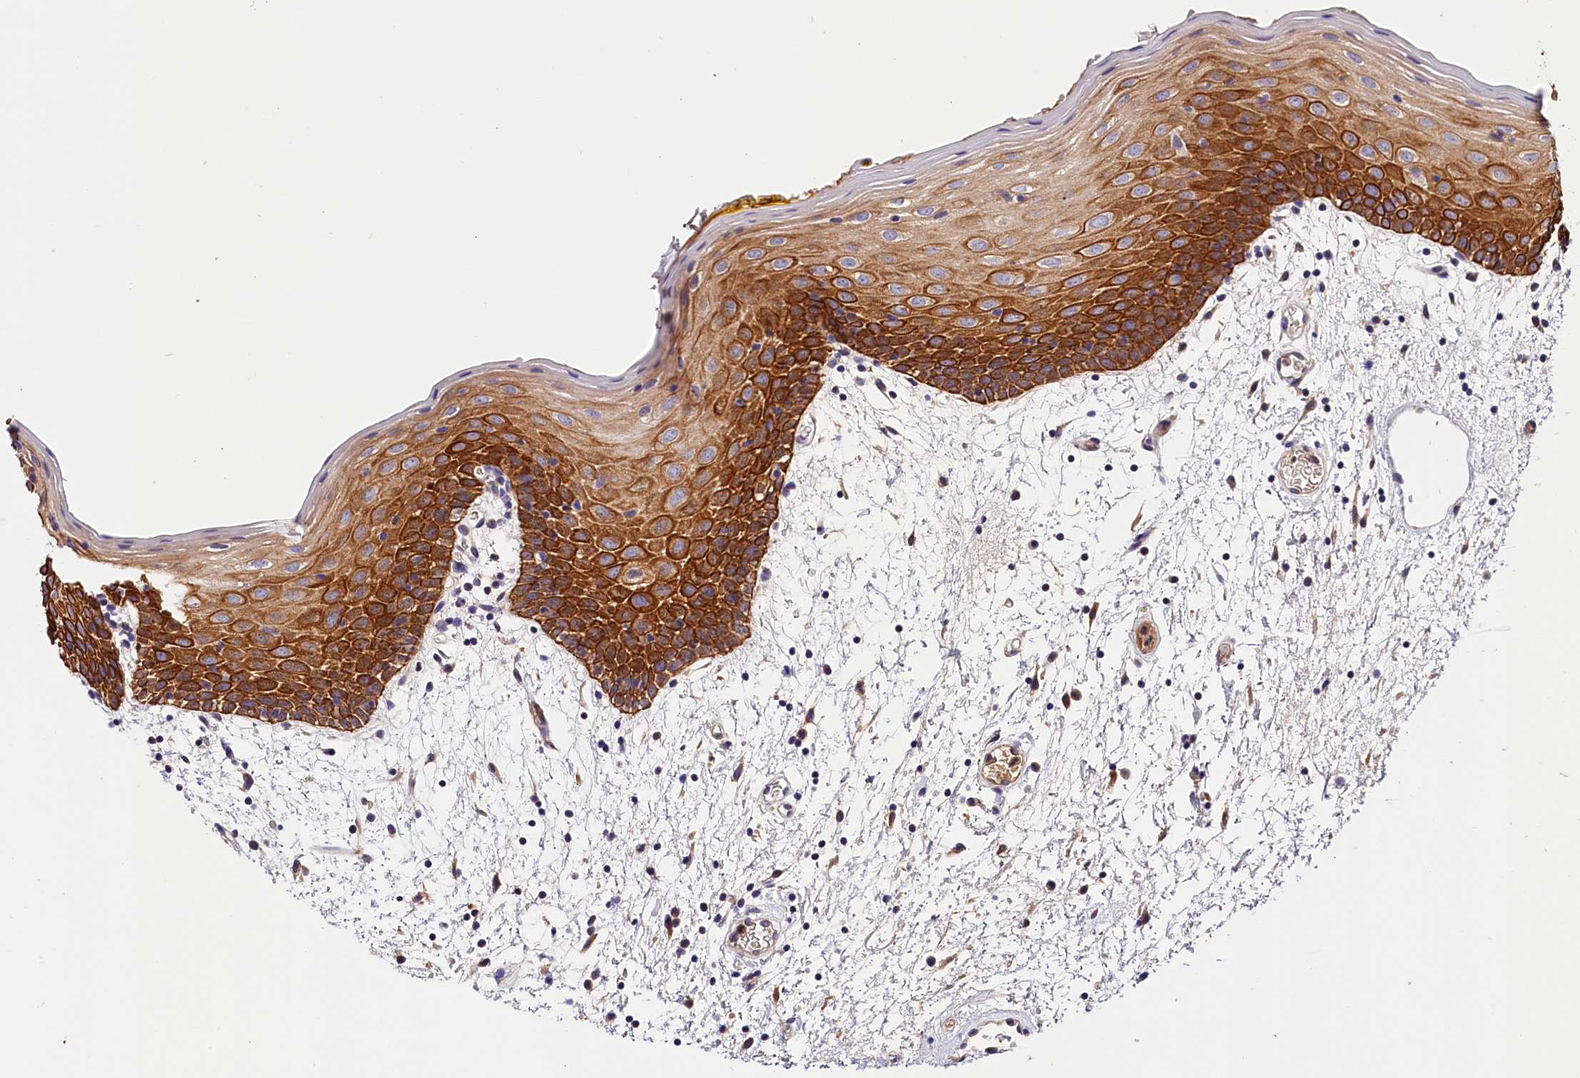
{"staining": {"intensity": "strong", "quantity": "25%-75%", "location": "cytoplasmic/membranous"}, "tissue": "oral mucosa", "cell_type": "Squamous epithelial cells", "image_type": "normal", "snomed": [{"axis": "morphology", "description": "Normal tissue, NOS"}, {"axis": "topography", "description": "Skeletal muscle"}, {"axis": "topography", "description": "Oral tissue"}, {"axis": "topography", "description": "Salivary gland"}, {"axis": "topography", "description": "Peripheral nerve tissue"}], "caption": "The histopathology image shows immunohistochemical staining of unremarkable oral mucosa. There is strong cytoplasmic/membranous expression is appreciated in about 25%-75% of squamous epithelial cells.", "gene": "ARMC6", "patient": {"sex": "male", "age": 54}}